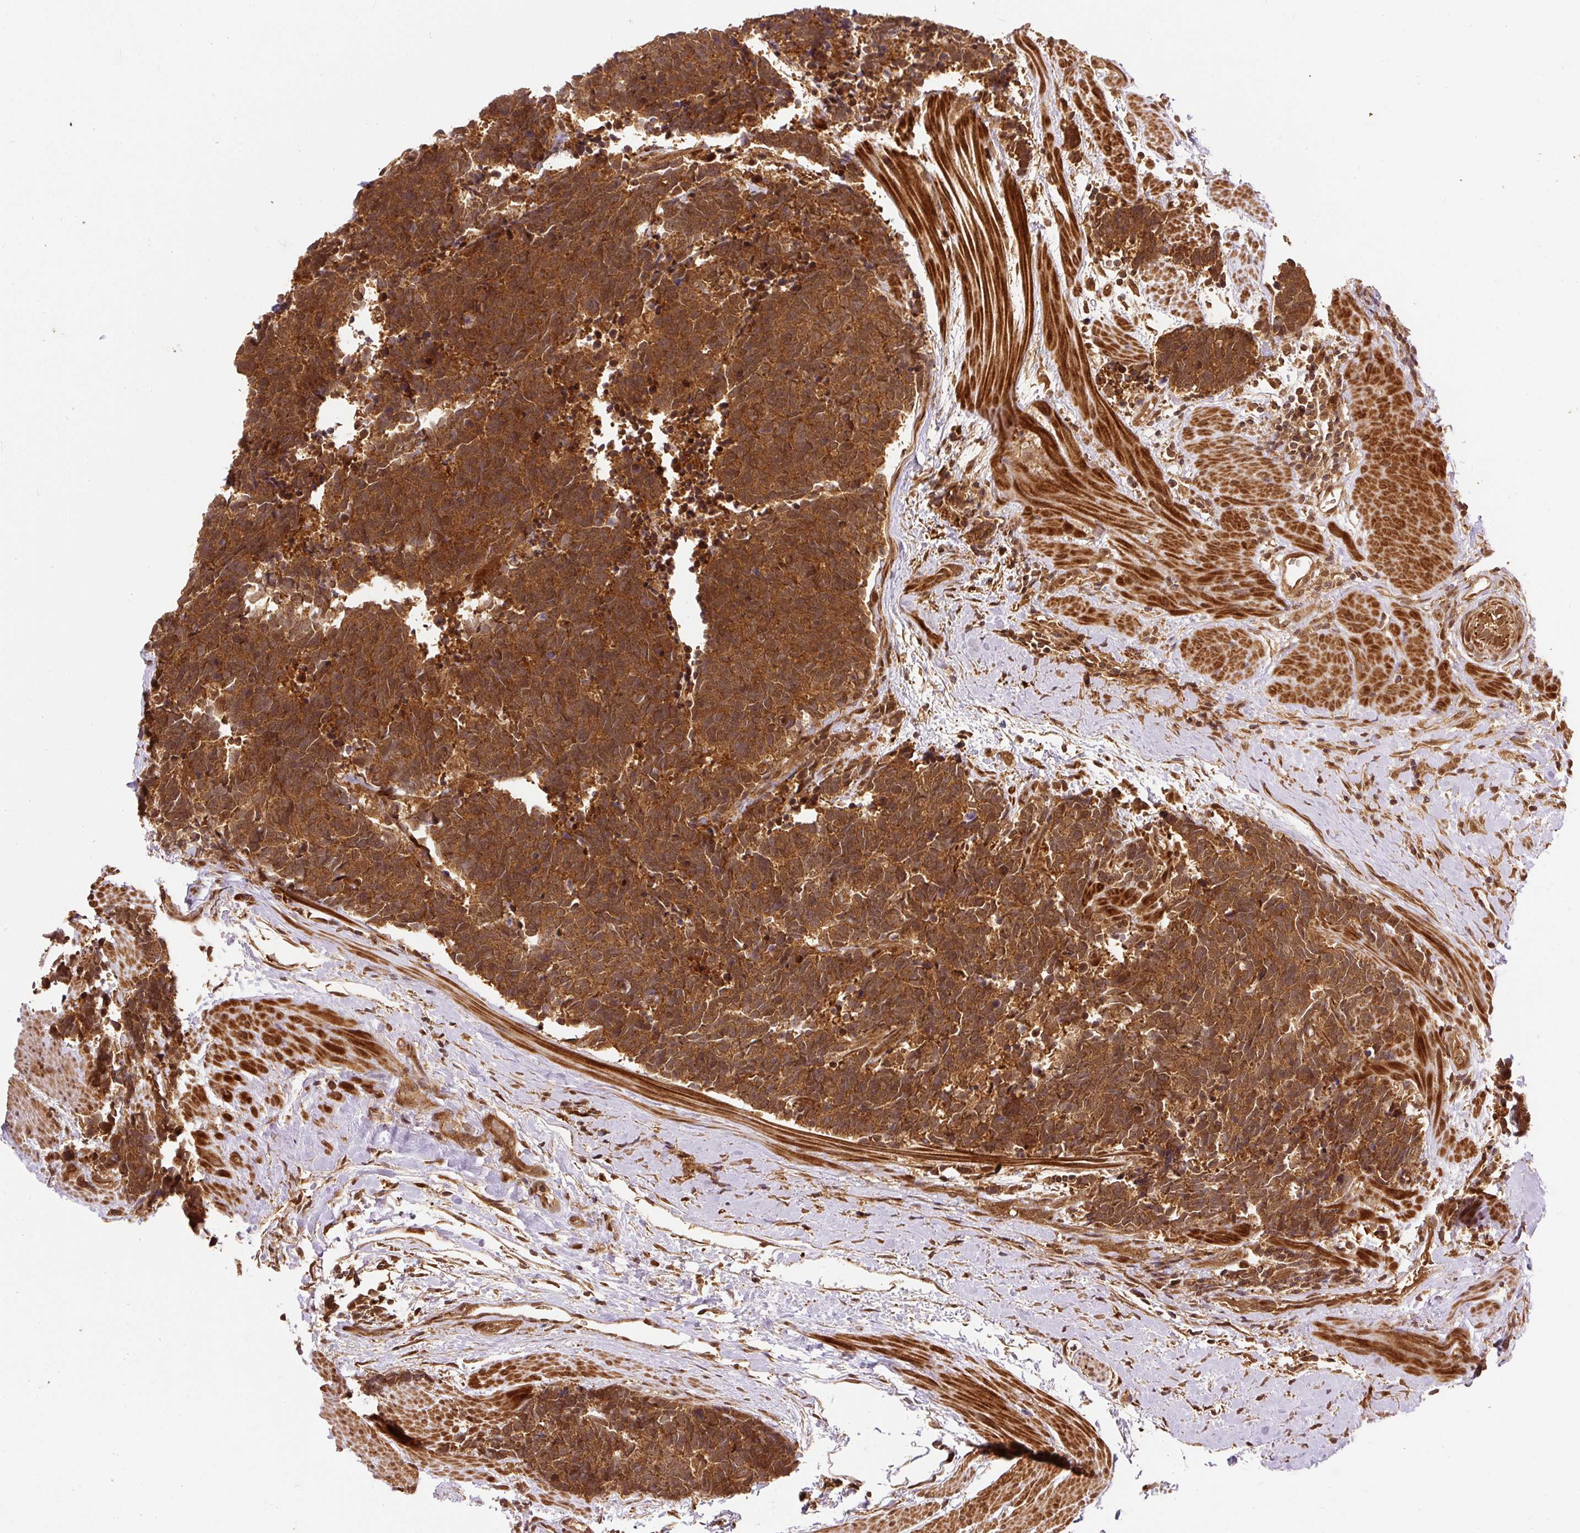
{"staining": {"intensity": "strong", "quantity": ">75%", "location": "cytoplasmic/membranous,nuclear"}, "tissue": "carcinoid", "cell_type": "Tumor cells", "image_type": "cancer", "snomed": [{"axis": "morphology", "description": "Carcinoid, malignant, NOS"}, {"axis": "topography", "description": "Colon"}], "caption": "Immunohistochemical staining of carcinoid (malignant) shows strong cytoplasmic/membranous and nuclear protein positivity in approximately >75% of tumor cells.", "gene": "PSMD1", "patient": {"sex": "female", "age": 52}}